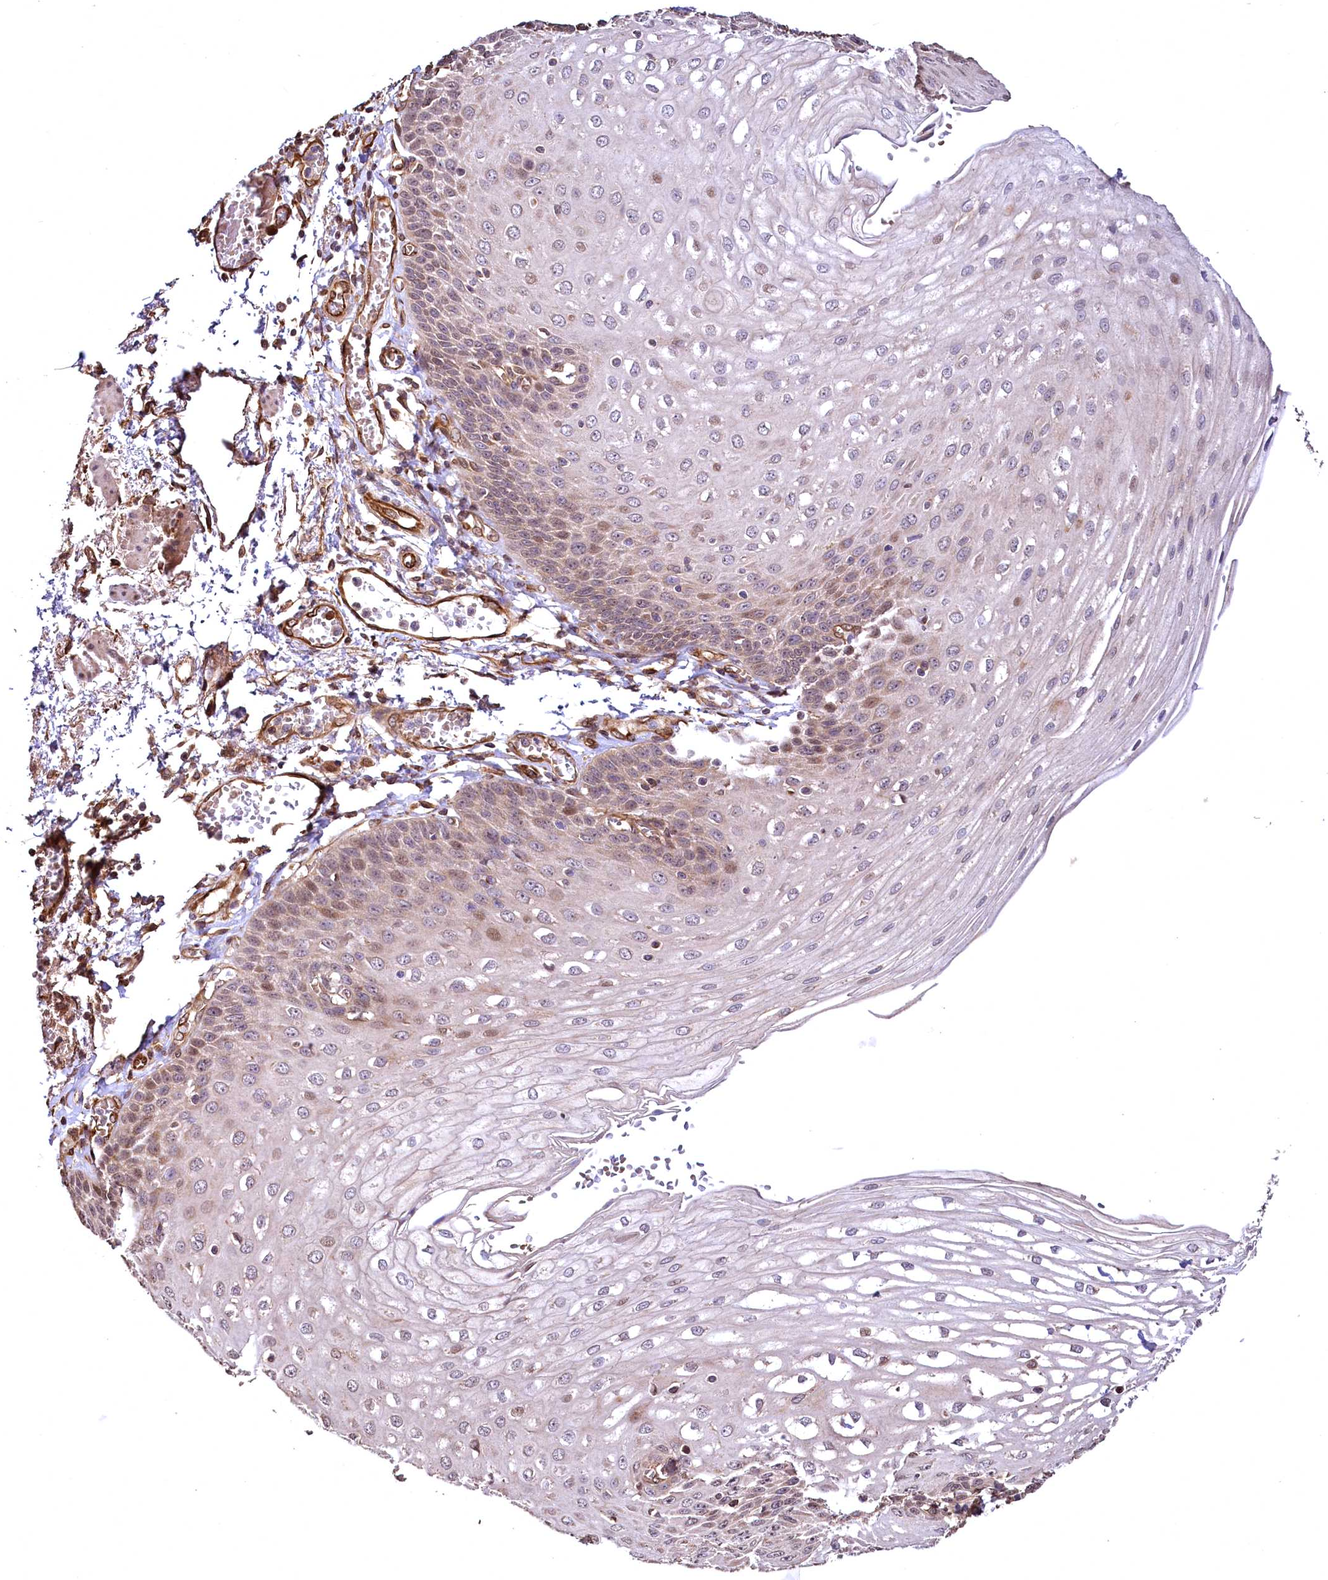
{"staining": {"intensity": "moderate", "quantity": "25%-75%", "location": "cytoplasmic/membranous,nuclear"}, "tissue": "esophagus", "cell_type": "Squamous epithelial cells", "image_type": "normal", "snomed": [{"axis": "morphology", "description": "Normal tissue, NOS"}, {"axis": "topography", "description": "Esophagus"}], "caption": "The immunohistochemical stain labels moderate cytoplasmic/membranous,nuclear positivity in squamous epithelial cells of benign esophagus.", "gene": "TBCEL", "patient": {"sex": "male", "age": 81}}